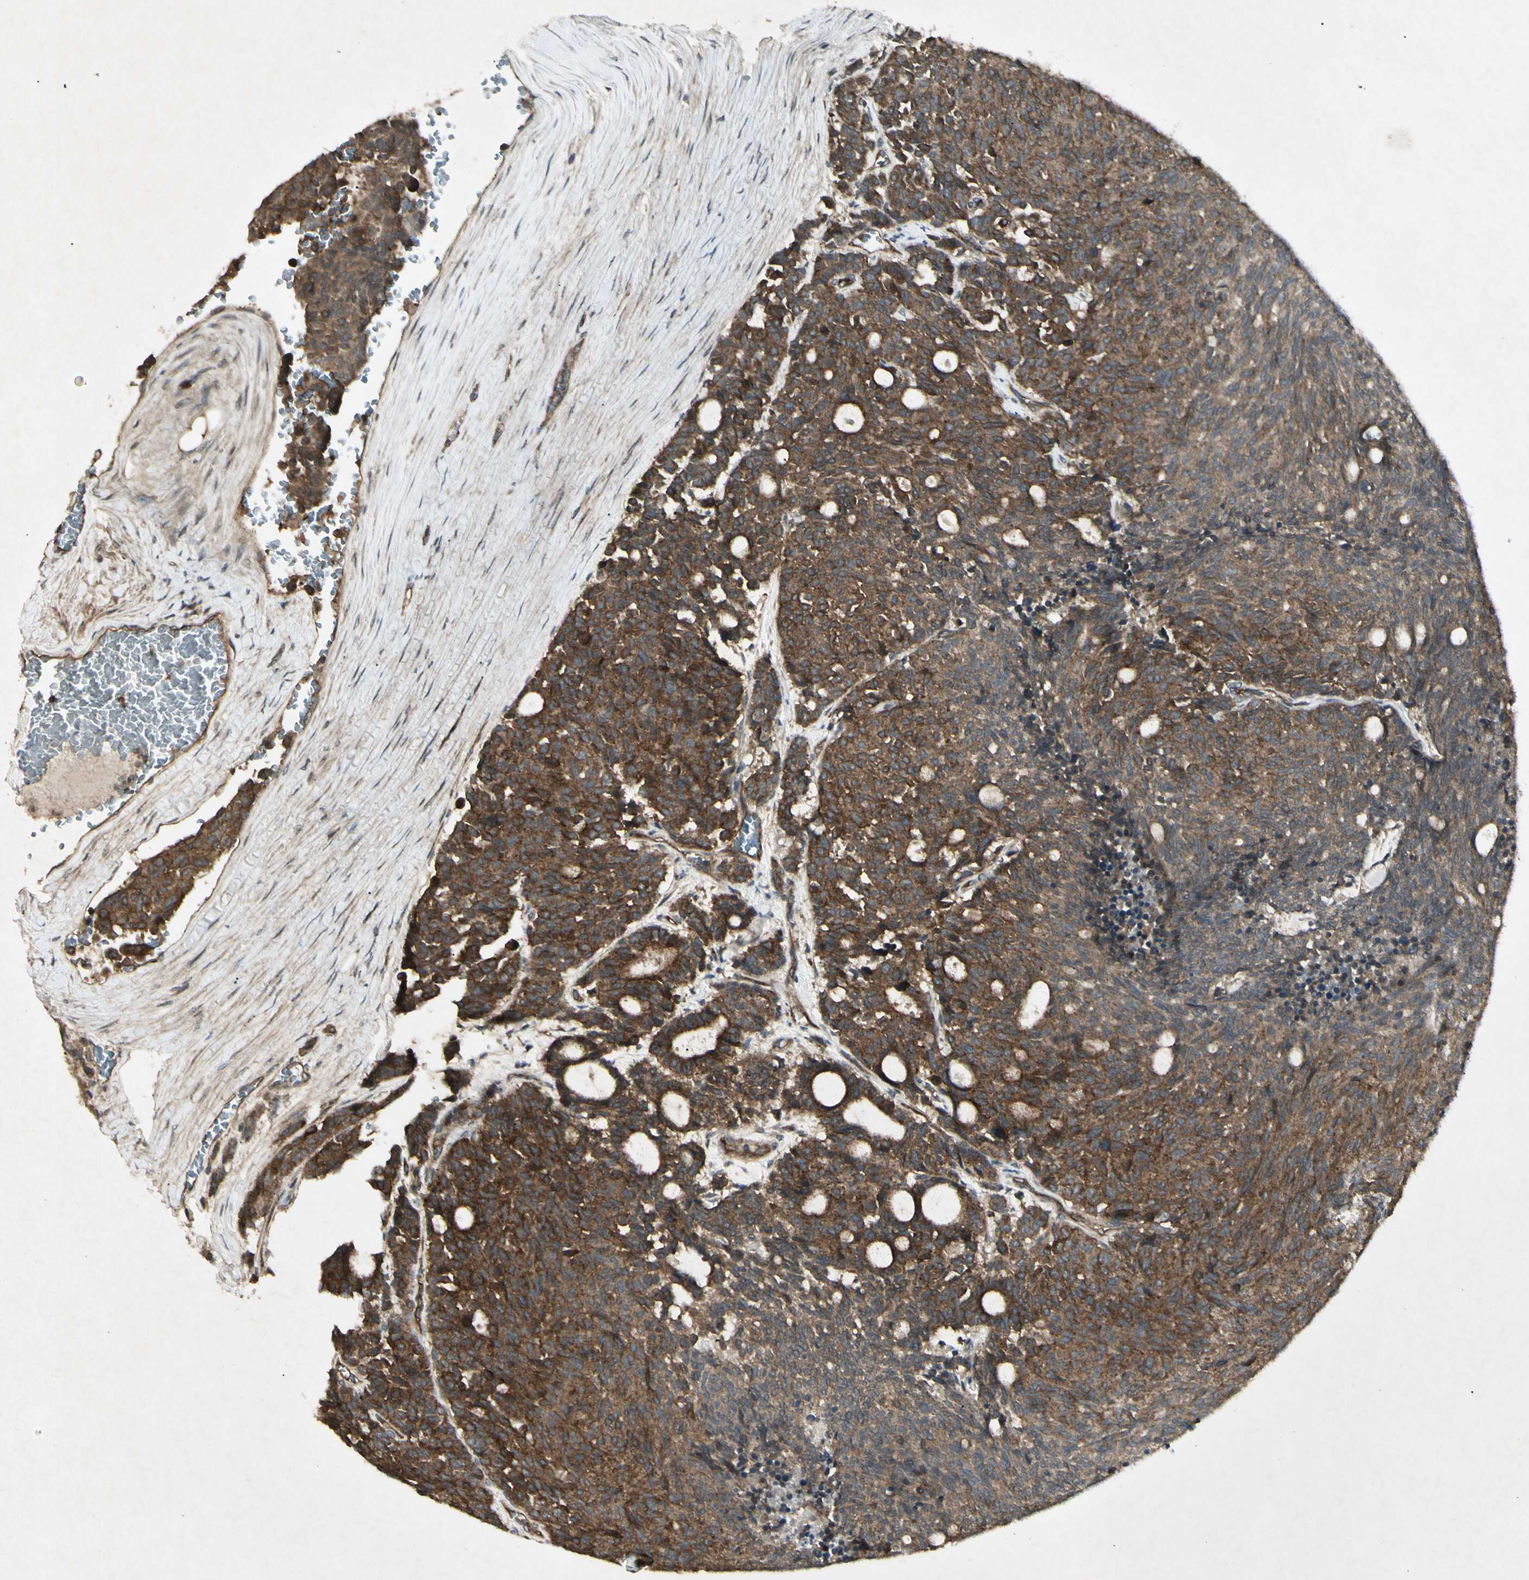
{"staining": {"intensity": "moderate", "quantity": ">75%", "location": "cytoplasmic/membranous"}, "tissue": "carcinoid", "cell_type": "Tumor cells", "image_type": "cancer", "snomed": [{"axis": "morphology", "description": "Carcinoid, malignant, NOS"}, {"axis": "topography", "description": "Pancreas"}], "caption": "Brown immunohistochemical staining in human carcinoid exhibits moderate cytoplasmic/membranous positivity in approximately >75% of tumor cells. The staining was performed using DAB (3,3'-diaminobenzidine) to visualize the protein expression in brown, while the nuclei were stained in blue with hematoxylin (Magnification: 20x).", "gene": "JAG1", "patient": {"sex": "female", "age": 54}}